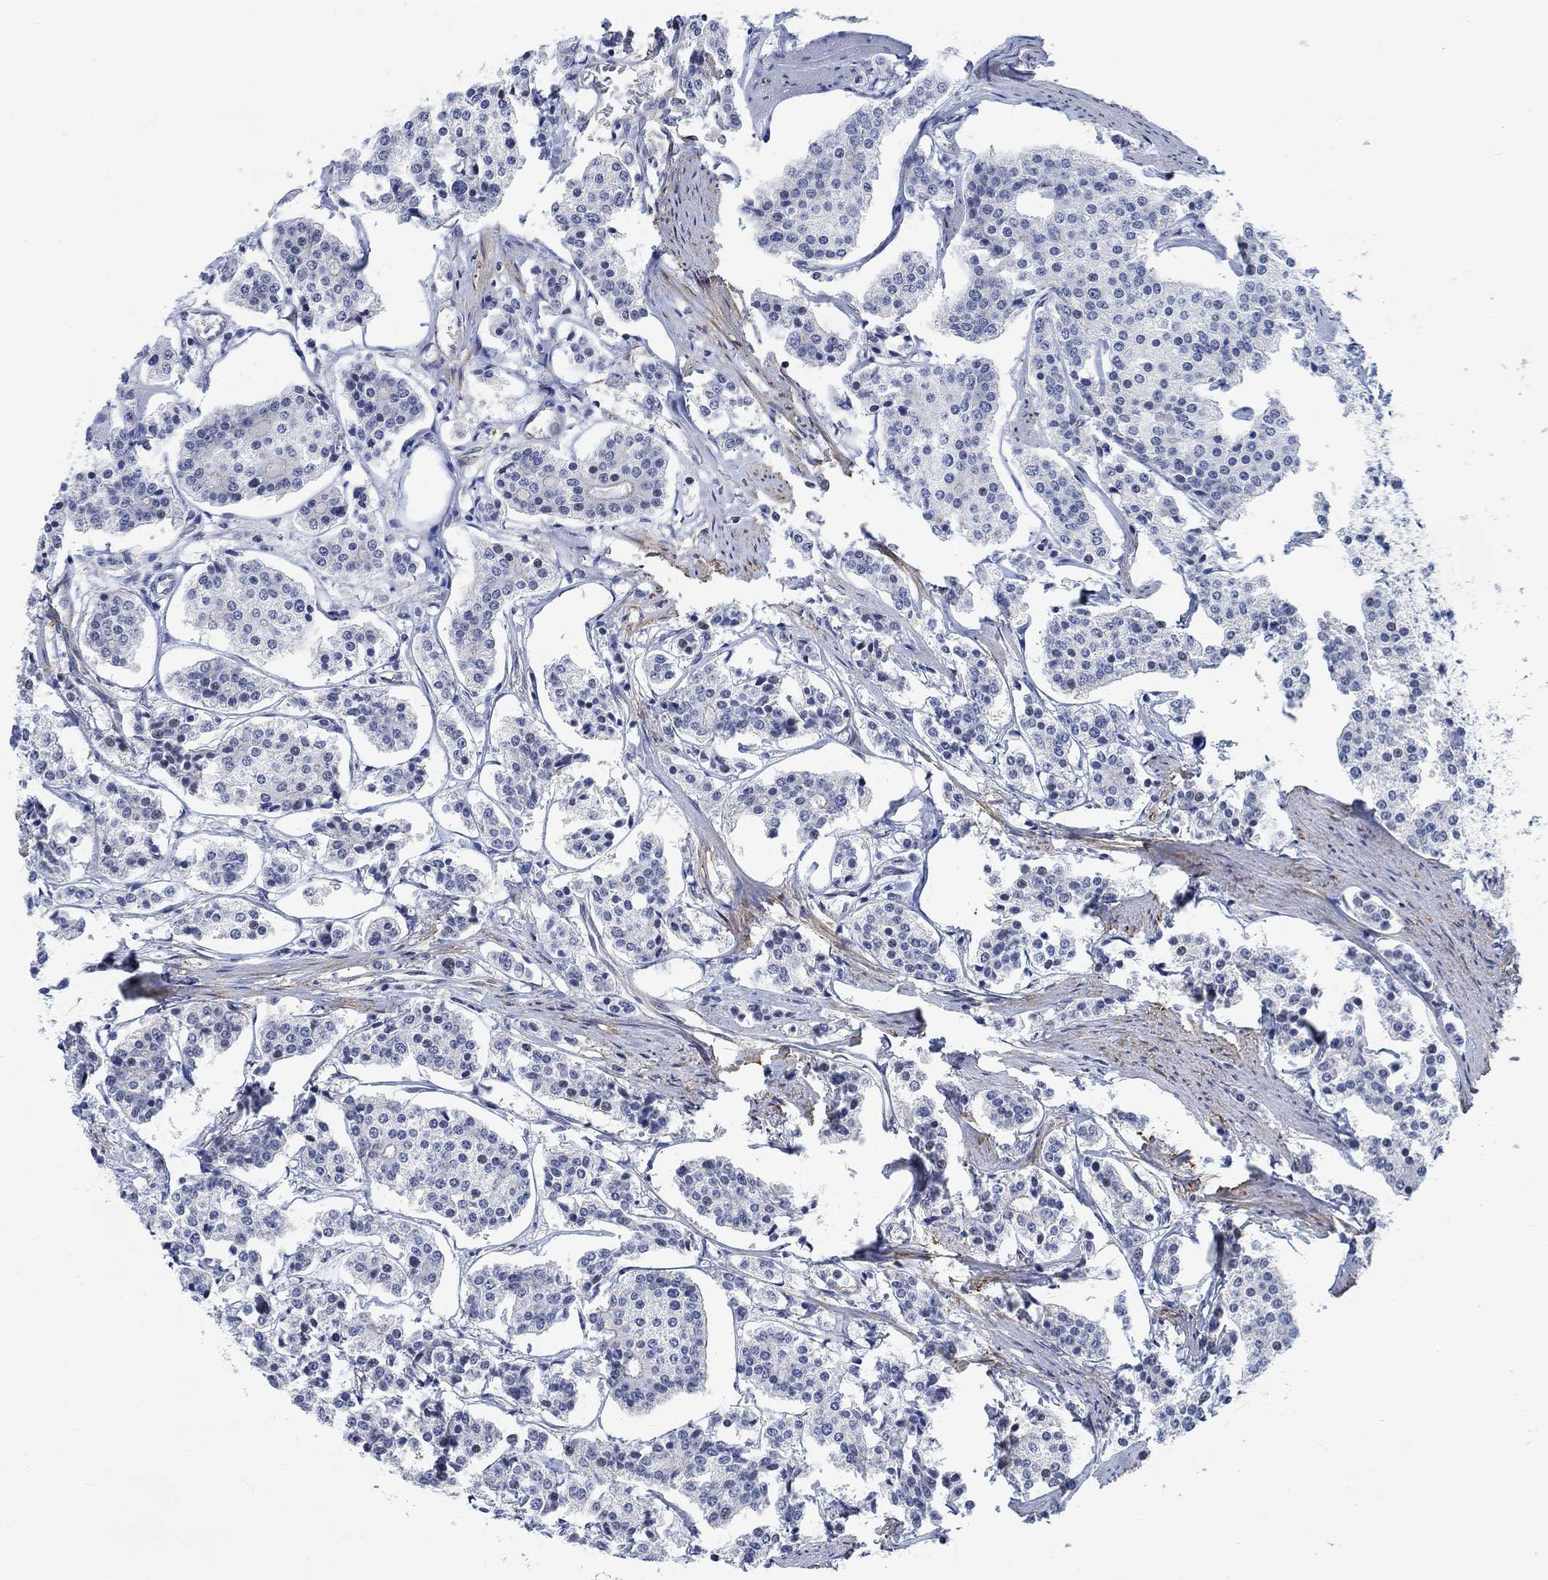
{"staining": {"intensity": "negative", "quantity": "none", "location": "none"}, "tissue": "carcinoid", "cell_type": "Tumor cells", "image_type": "cancer", "snomed": [{"axis": "morphology", "description": "Carcinoid, malignant, NOS"}, {"axis": "topography", "description": "Small intestine"}], "caption": "A photomicrograph of carcinoid (malignant) stained for a protein demonstrates no brown staining in tumor cells.", "gene": "KCNH8", "patient": {"sex": "female", "age": 65}}